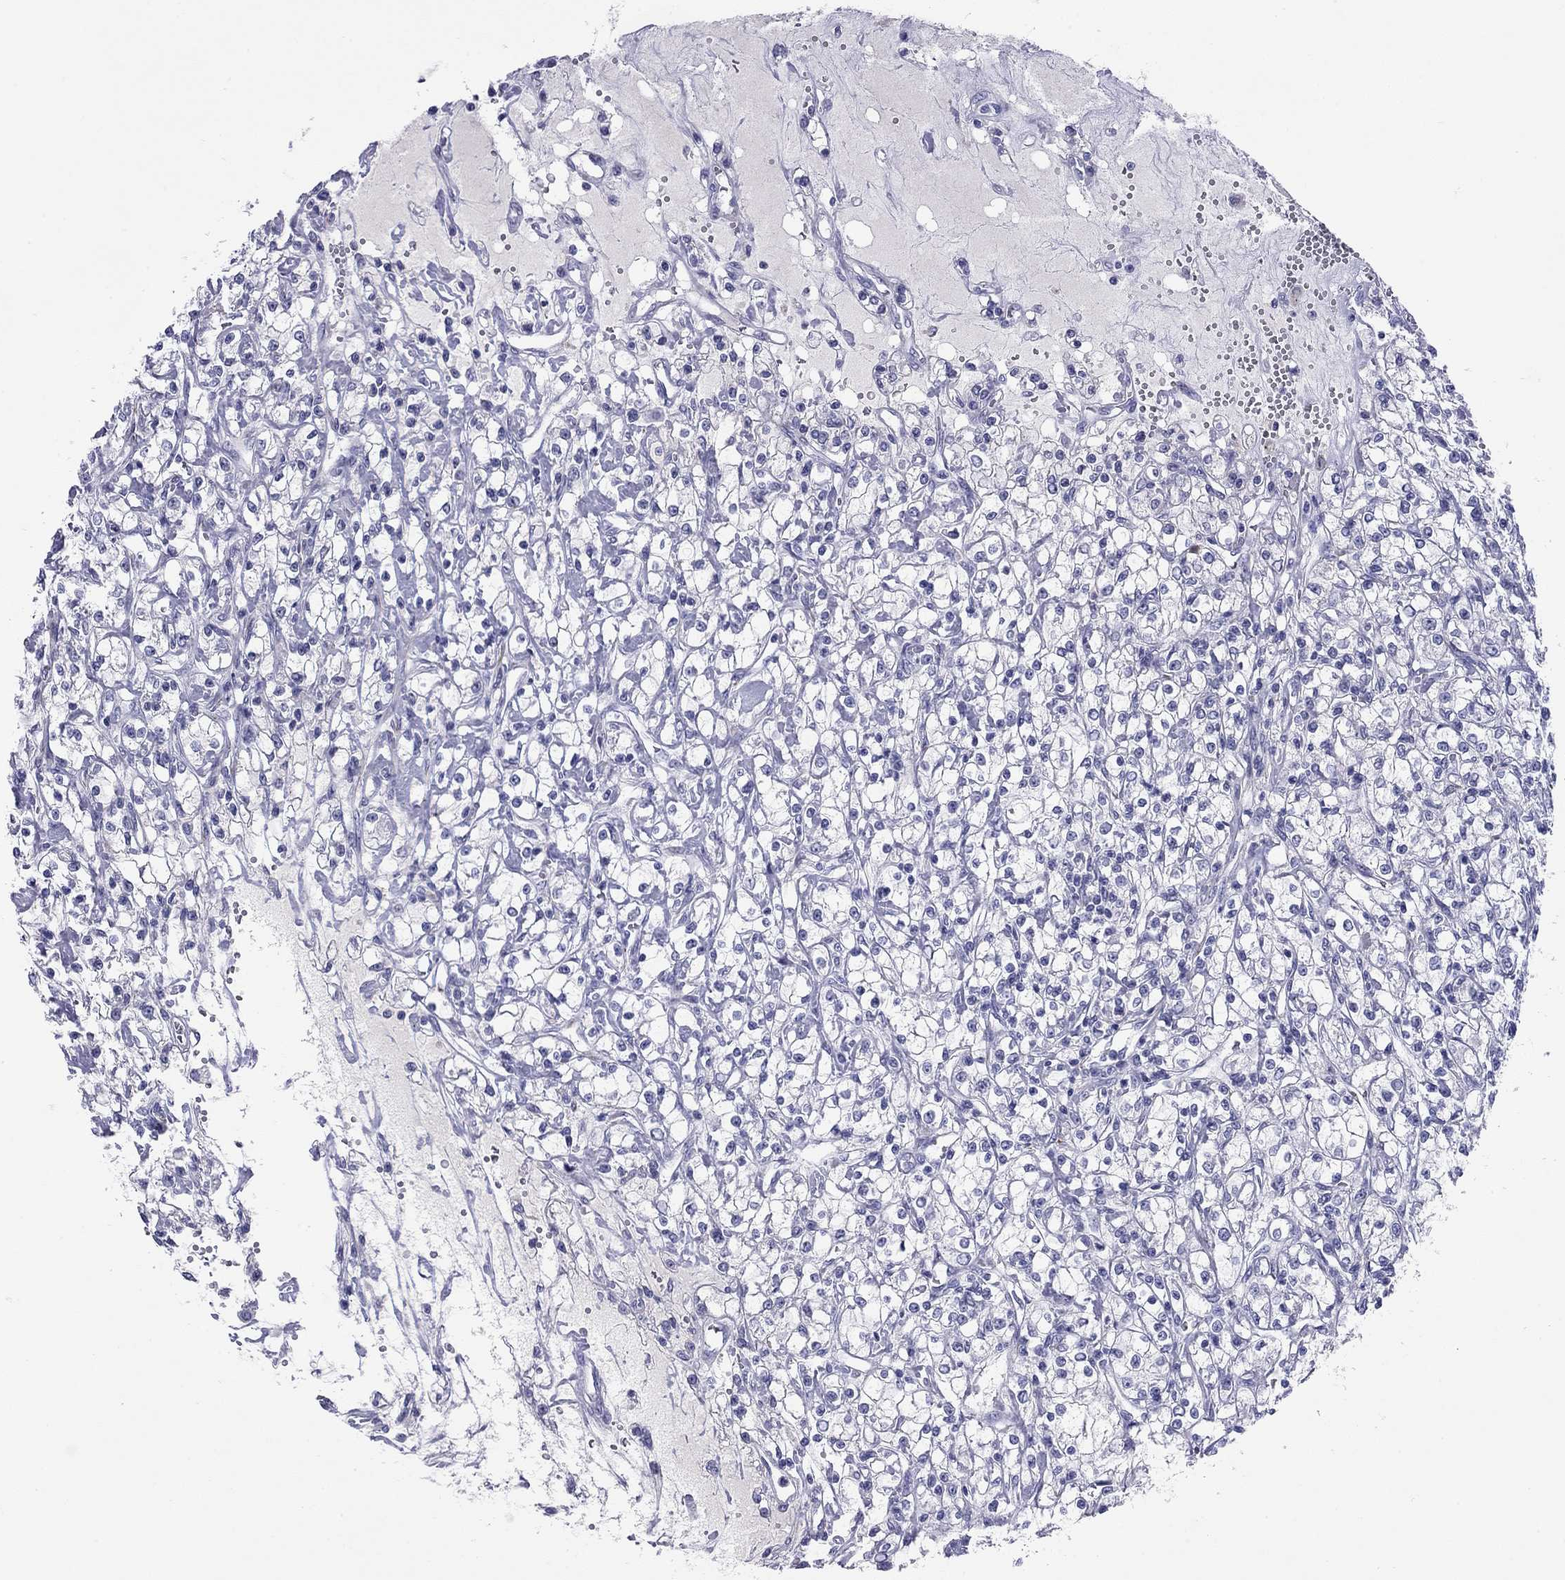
{"staining": {"intensity": "negative", "quantity": "none", "location": "none"}, "tissue": "renal cancer", "cell_type": "Tumor cells", "image_type": "cancer", "snomed": [{"axis": "morphology", "description": "Adenocarcinoma, NOS"}, {"axis": "topography", "description": "Kidney"}], "caption": "Immunohistochemistry (IHC) of renal cancer (adenocarcinoma) displays no staining in tumor cells.", "gene": "CMYA5", "patient": {"sex": "female", "age": 59}}